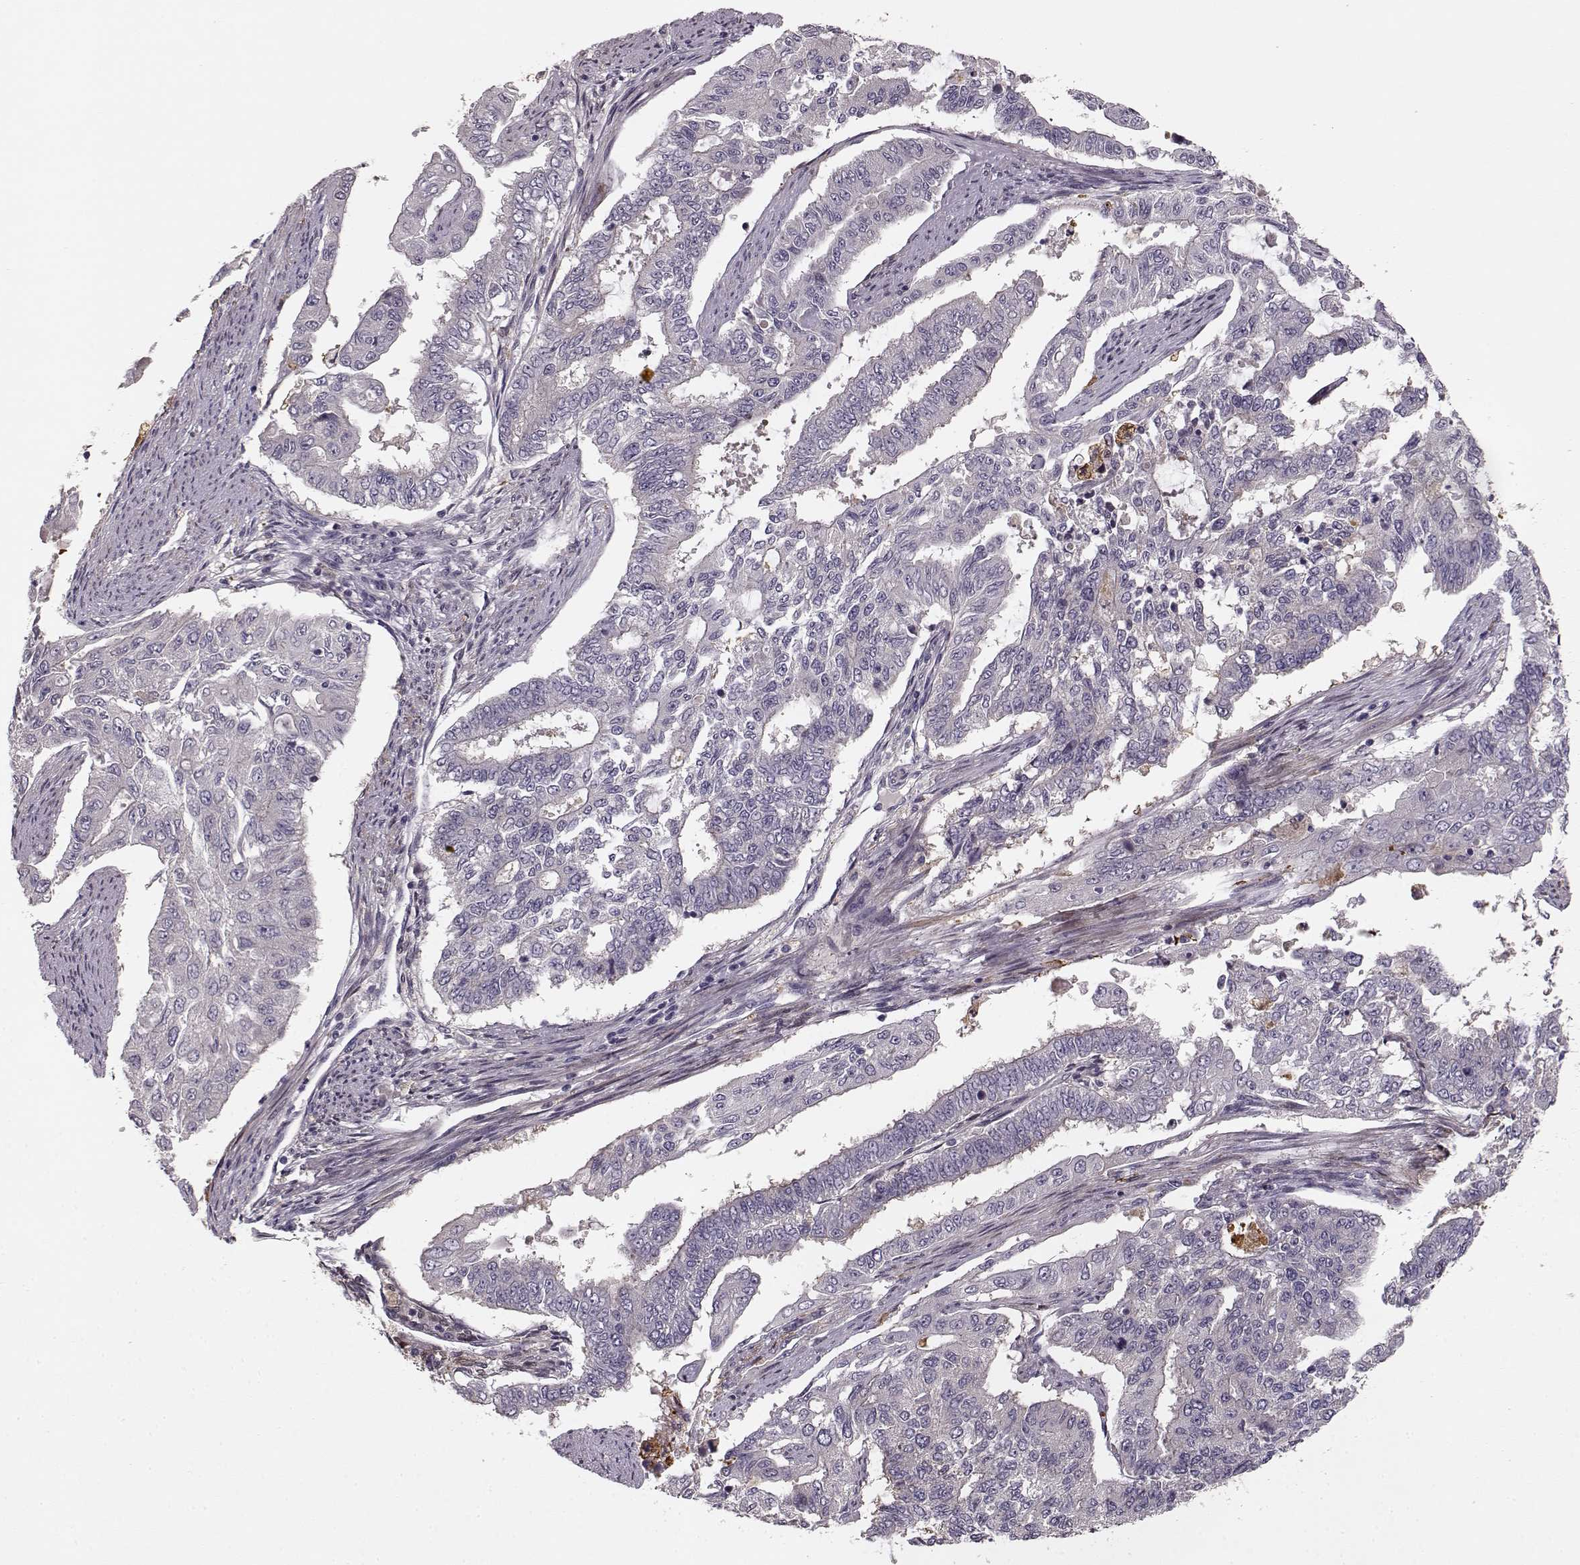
{"staining": {"intensity": "negative", "quantity": "none", "location": "none"}, "tissue": "endometrial cancer", "cell_type": "Tumor cells", "image_type": "cancer", "snomed": [{"axis": "morphology", "description": "Adenocarcinoma, NOS"}, {"axis": "topography", "description": "Uterus"}], "caption": "Tumor cells show no significant protein staining in endometrial cancer (adenocarcinoma).", "gene": "MTR", "patient": {"sex": "female", "age": 59}}